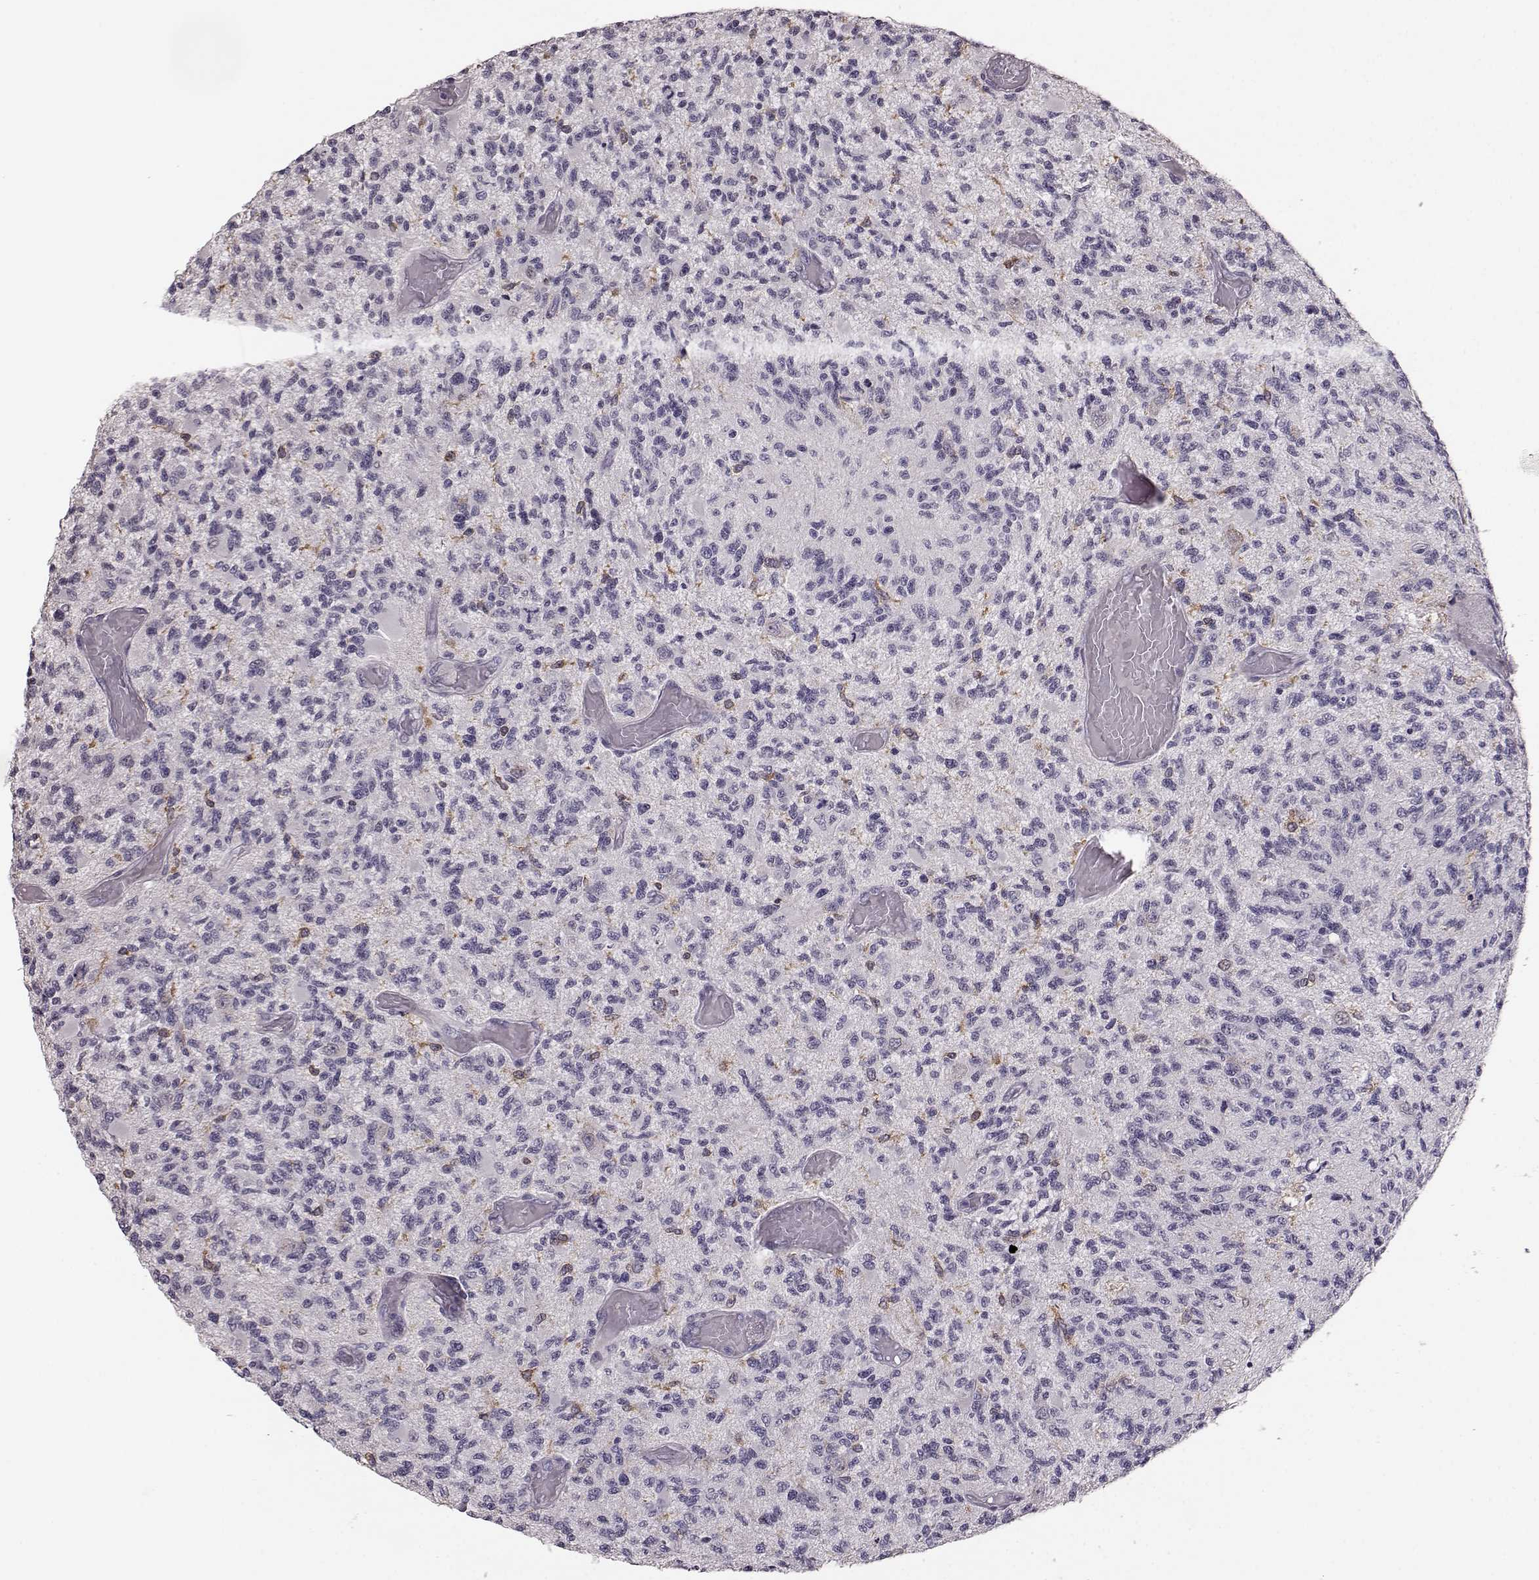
{"staining": {"intensity": "negative", "quantity": "none", "location": "none"}, "tissue": "glioma", "cell_type": "Tumor cells", "image_type": "cancer", "snomed": [{"axis": "morphology", "description": "Glioma, malignant, High grade"}, {"axis": "topography", "description": "Brain"}], "caption": "This is an immunohistochemistry (IHC) micrograph of human glioma. There is no staining in tumor cells.", "gene": "GPR50", "patient": {"sex": "female", "age": 63}}